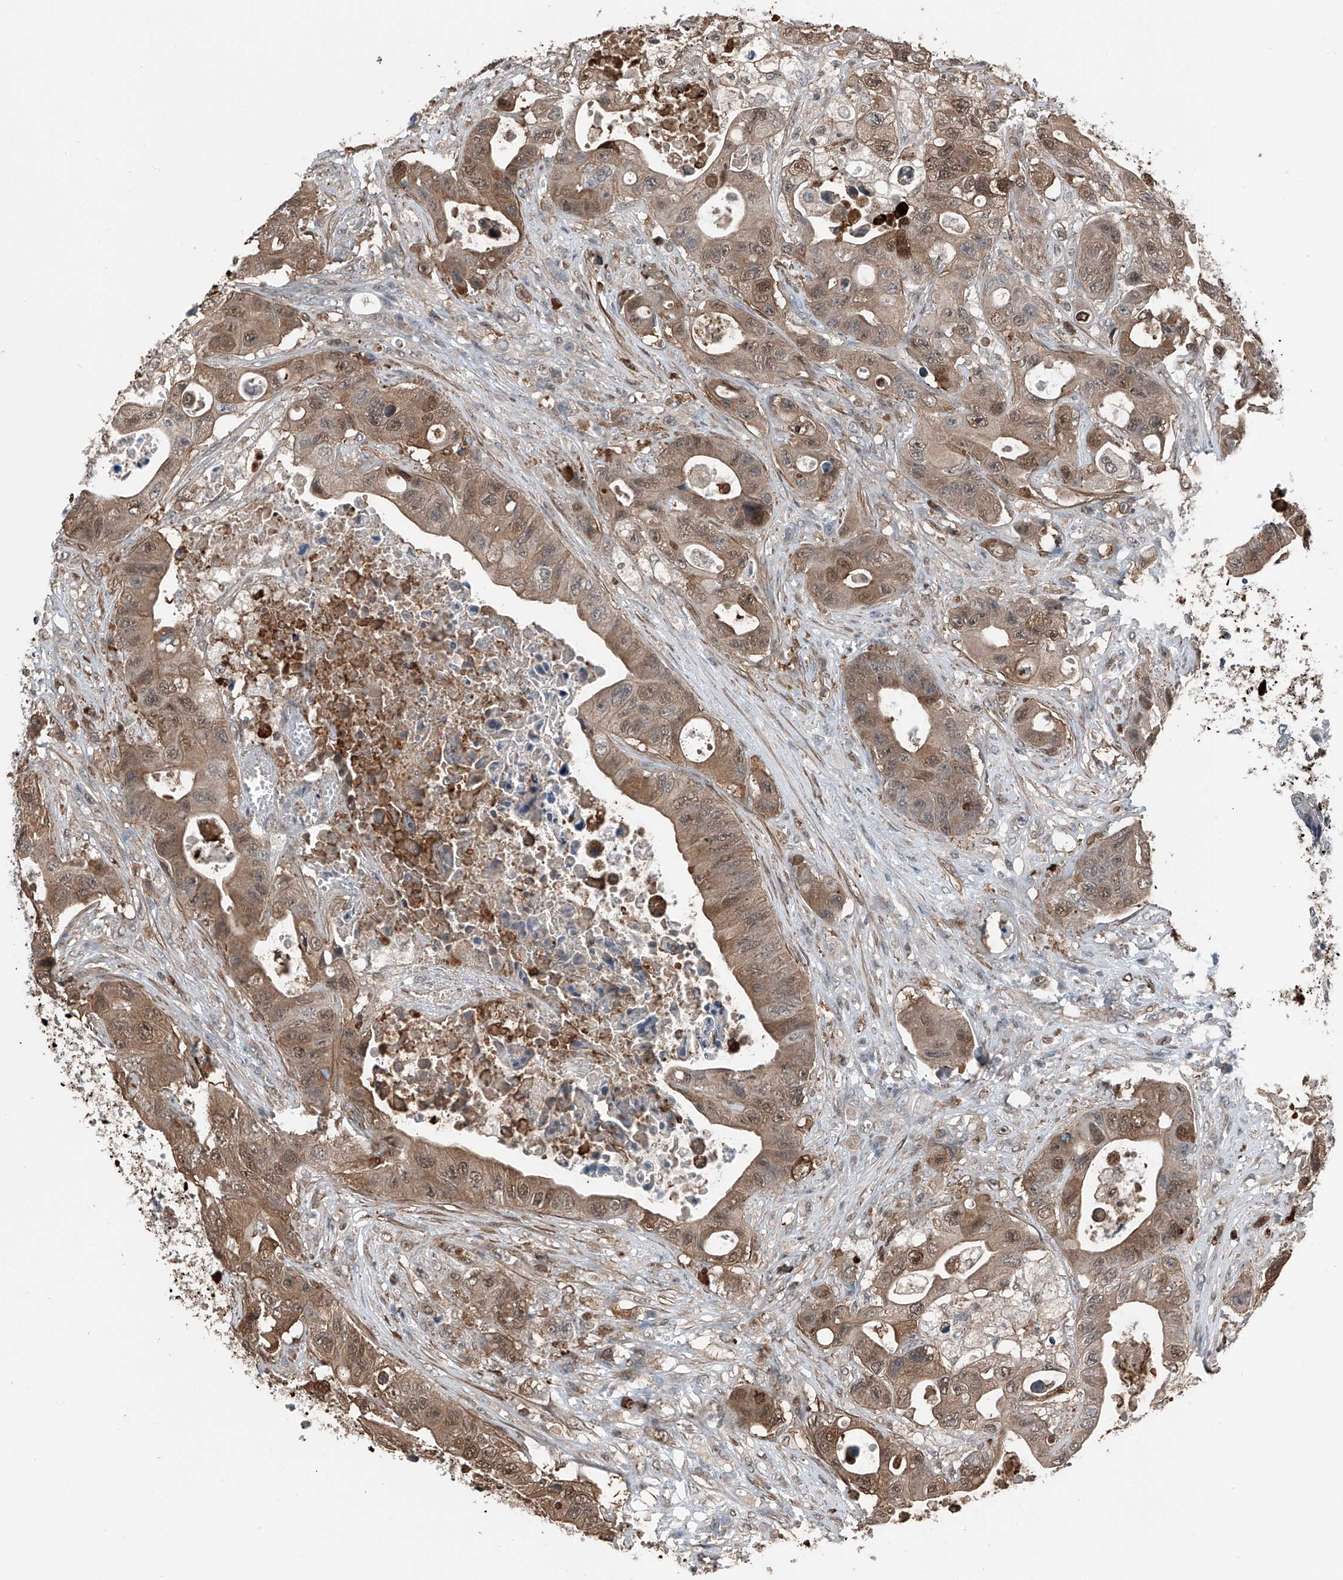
{"staining": {"intensity": "moderate", "quantity": ">75%", "location": "cytoplasmic/membranous,nuclear"}, "tissue": "colorectal cancer", "cell_type": "Tumor cells", "image_type": "cancer", "snomed": [{"axis": "morphology", "description": "Adenocarcinoma, NOS"}, {"axis": "topography", "description": "Colon"}], "caption": "Immunohistochemical staining of human adenocarcinoma (colorectal) reveals medium levels of moderate cytoplasmic/membranous and nuclear protein staining in approximately >75% of tumor cells.", "gene": "HSPA6", "patient": {"sex": "female", "age": 46}}